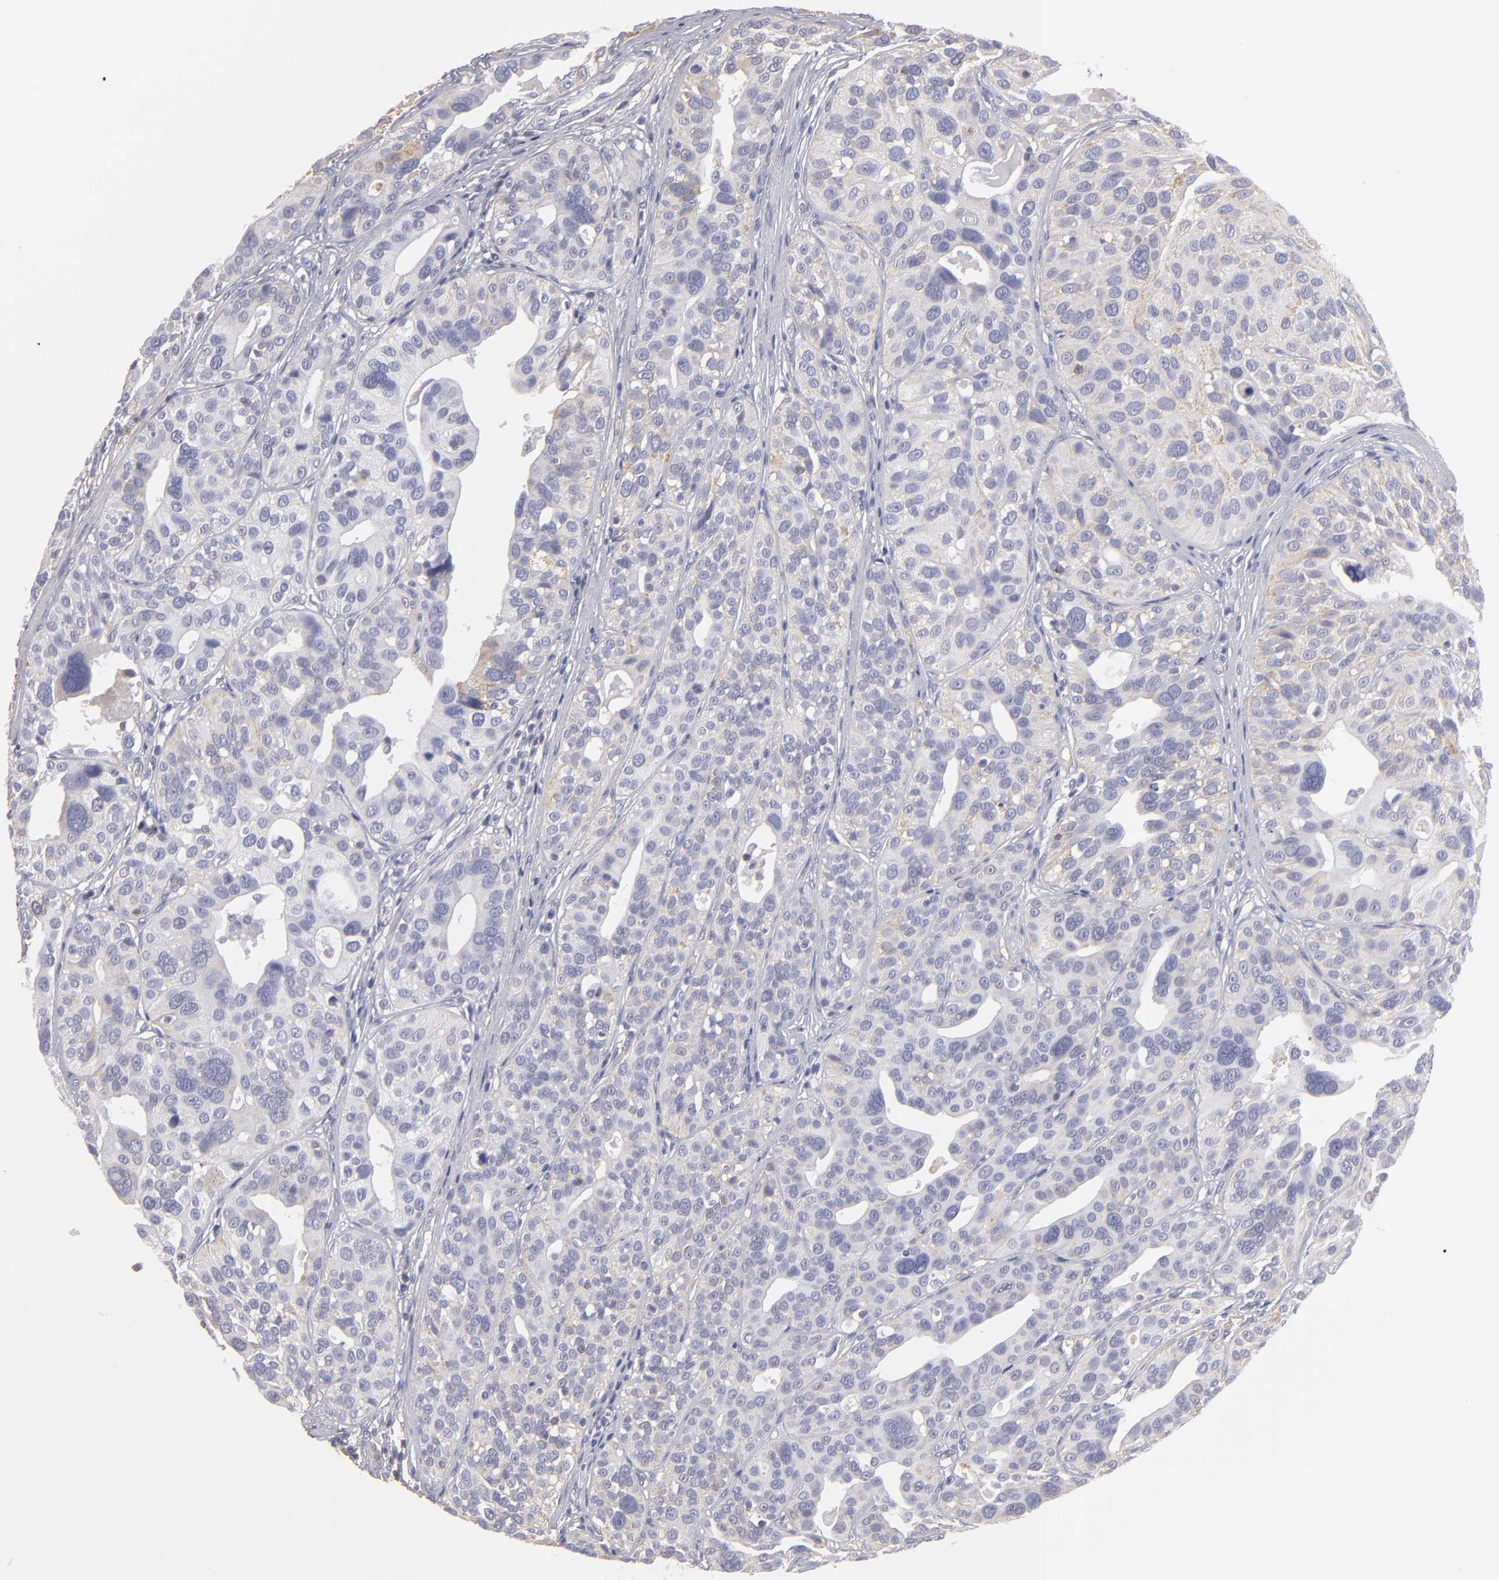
{"staining": {"intensity": "negative", "quantity": "none", "location": "none"}, "tissue": "urothelial cancer", "cell_type": "Tumor cells", "image_type": "cancer", "snomed": [{"axis": "morphology", "description": "Urothelial carcinoma, High grade"}, {"axis": "topography", "description": "Urinary bladder"}], "caption": "This is an IHC photomicrograph of urothelial cancer. There is no expression in tumor cells.", "gene": "ABCB1", "patient": {"sex": "male", "age": 56}}